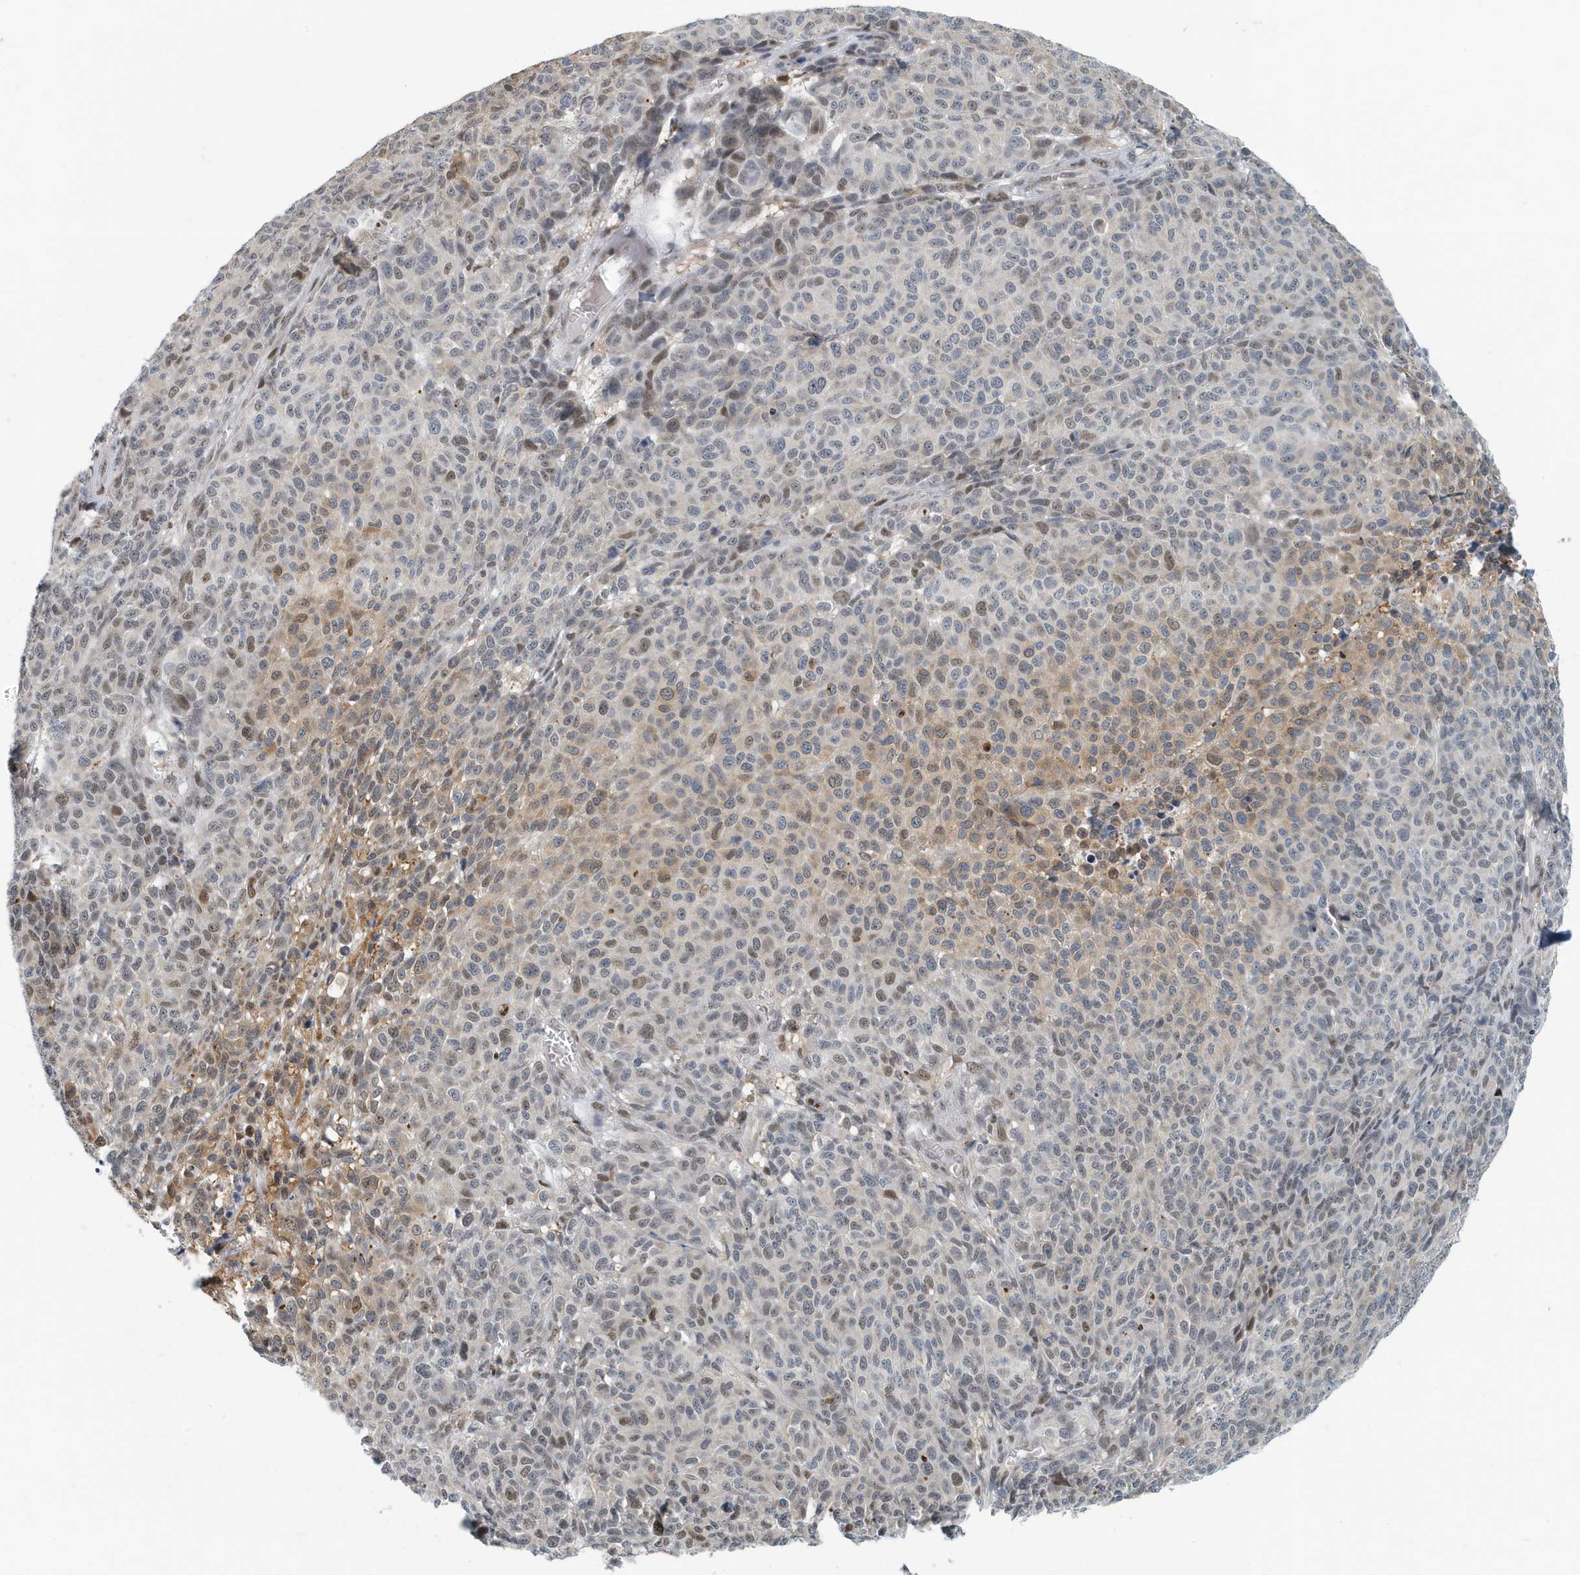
{"staining": {"intensity": "moderate", "quantity": "<25%", "location": "cytoplasmic/membranous,nuclear"}, "tissue": "melanoma", "cell_type": "Tumor cells", "image_type": "cancer", "snomed": [{"axis": "morphology", "description": "Malignant melanoma, NOS"}, {"axis": "topography", "description": "Skin"}], "caption": "About <25% of tumor cells in human malignant melanoma exhibit moderate cytoplasmic/membranous and nuclear protein staining as visualized by brown immunohistochemical staining.", "gene": "KIF15", "patient": {"sex": "male", "age": 49}}